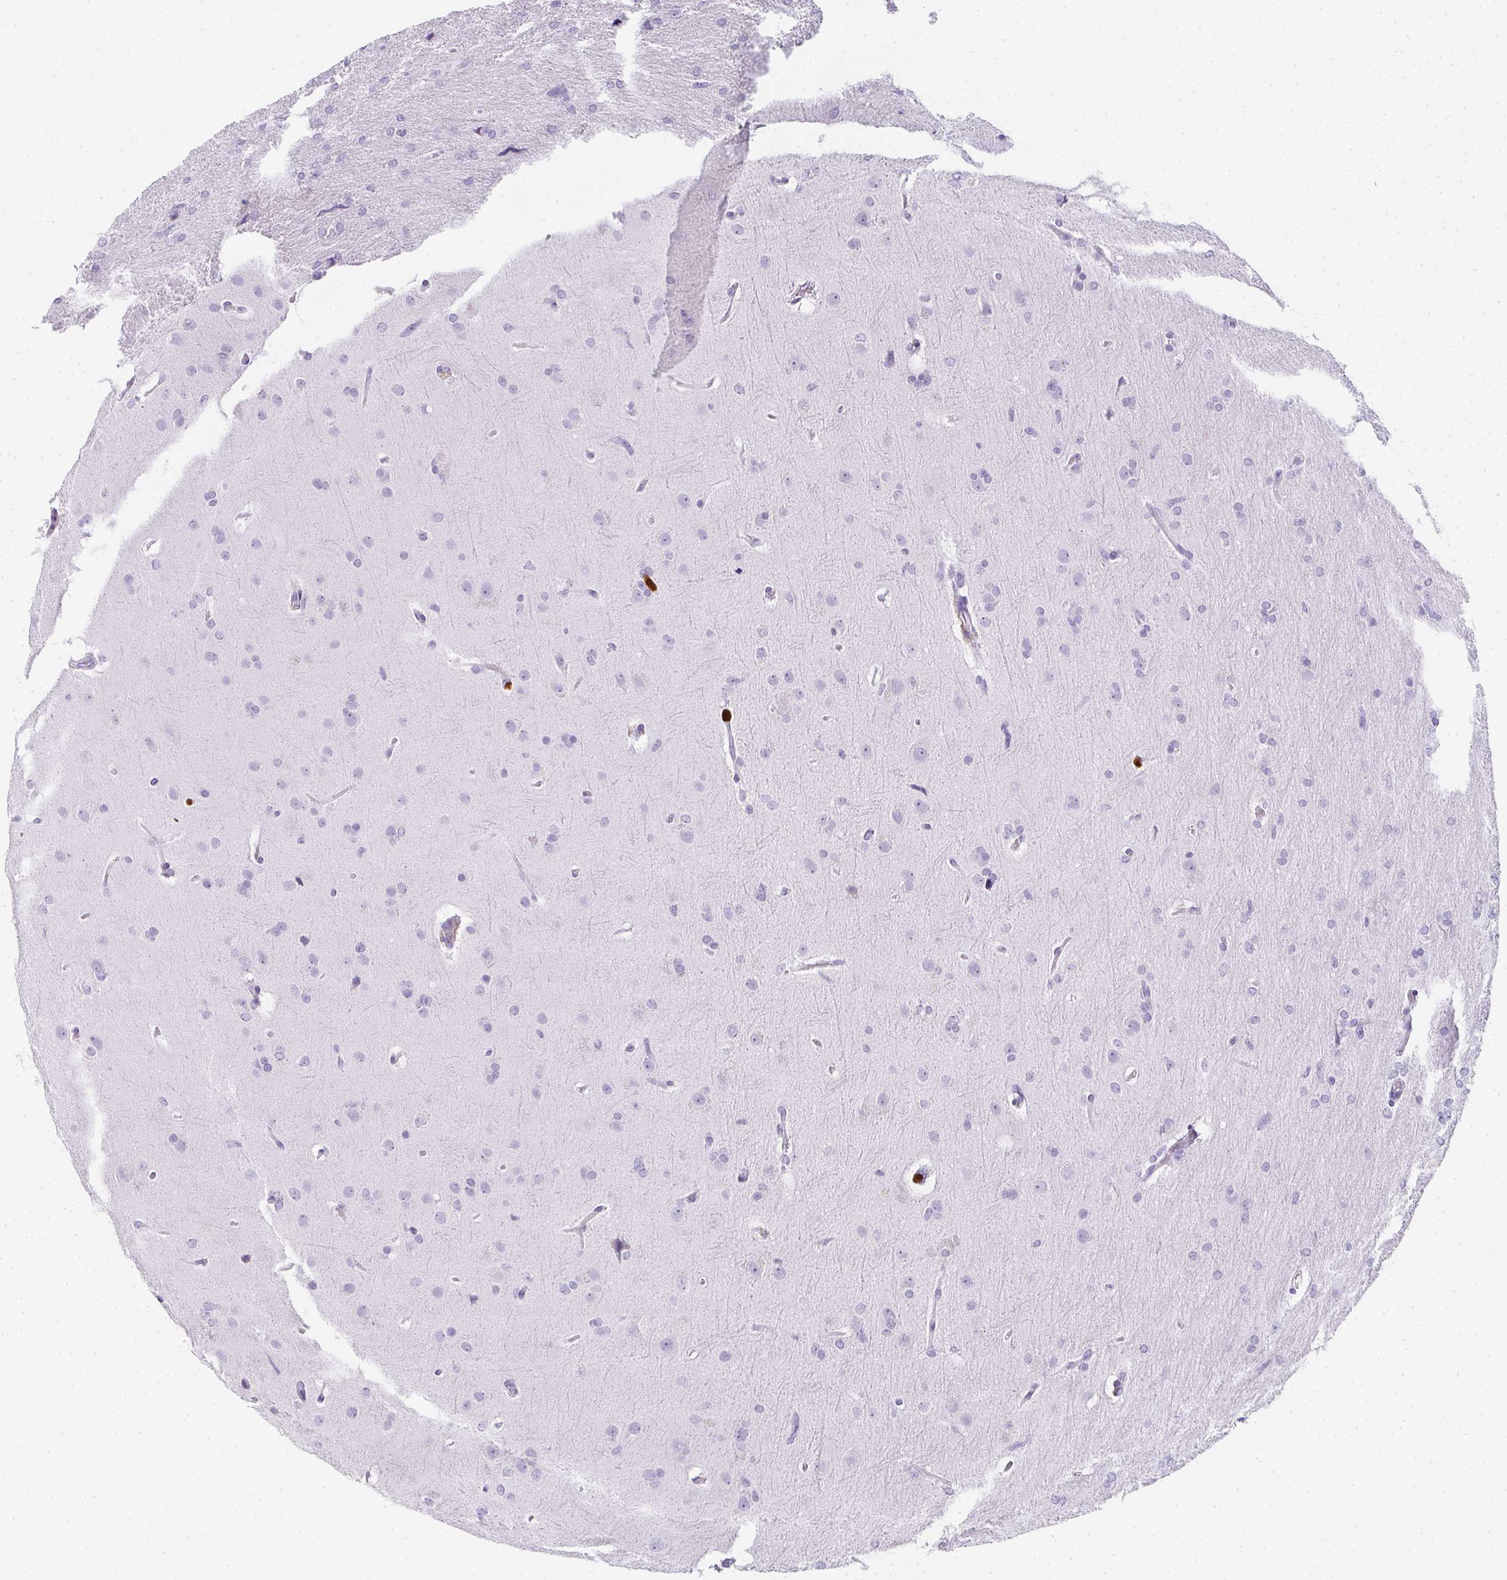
{"staining": {"intensity": "negative", "quantity": "none", "location": "none"}, "tissue": "glioma", "cell_type": "Tumor cells", "image_type": "cancer", "snomed": [{"axis": "morphology", "description": "Glioma, malignant, High grade"}, {"axis": "topography", "description": "Brain"}], "caption": "Immunohistochemical staining of human glioma displays no significant expression in tumor cells.", "gene": "HK3", "patient": {"sex": "male", "age": 53}}